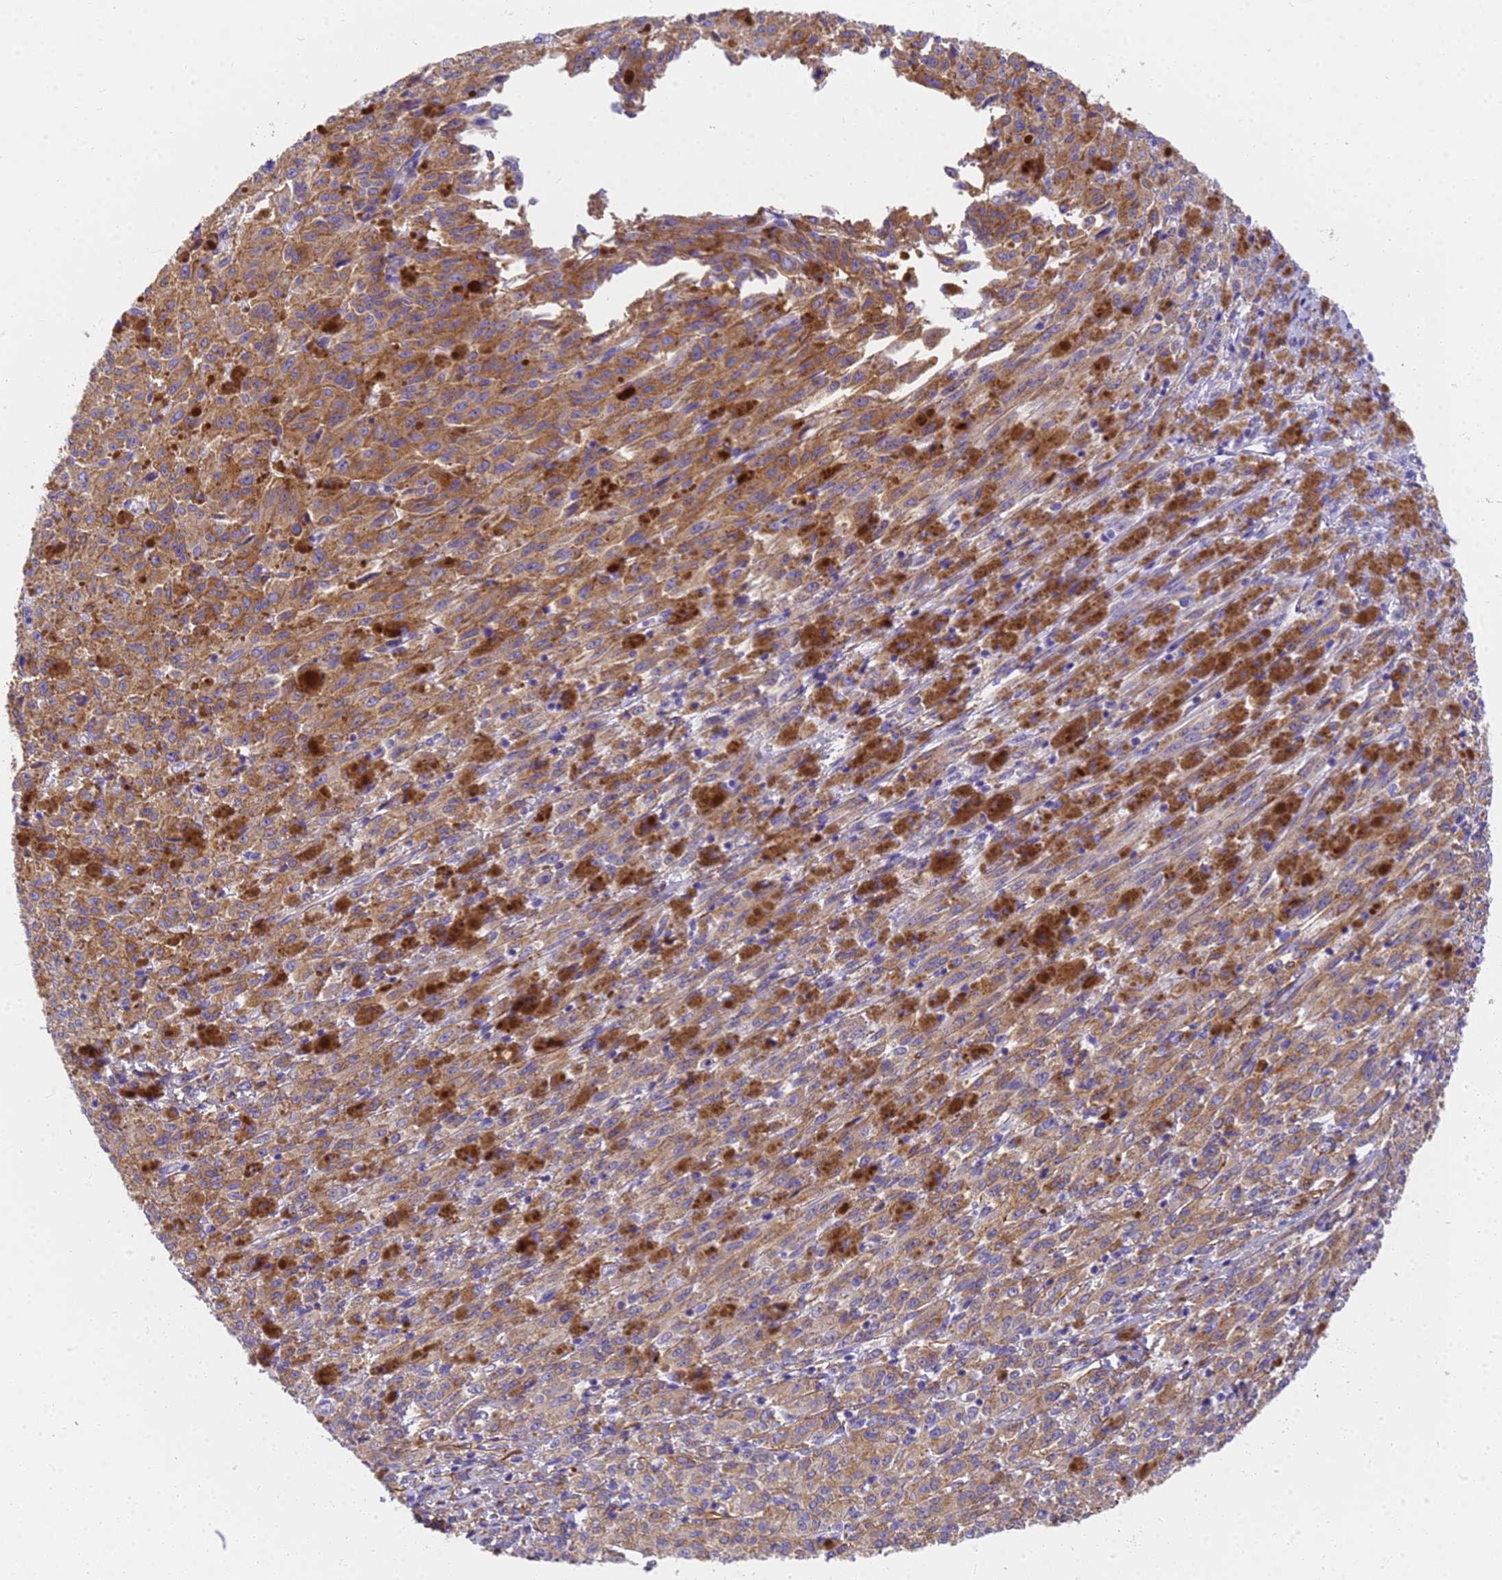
{"staining": {"intensity": "moderate", "quantity": ">75%", "location": "cytoplasmic/membranous"}, "tissue": "melanoma", "cell_type": "Tumor cells", "image_type": "cancer", "snomed": [{"axis": "morphology", "description": "Malignant melanoma, NOS"}, {"axis": "topography", "description": "Skin"}], "caption": "IHC of human melanoma displays medium levels of moderate cytoplasmic/membranous staining in approximately >75% of tumor cells. (DAB (3,3'-diaminobenzidine) = brown stain, brightfield microscopy at high magnification).", "gene": "MVB12A", "patient": {"sex": "female", "age": 52}}